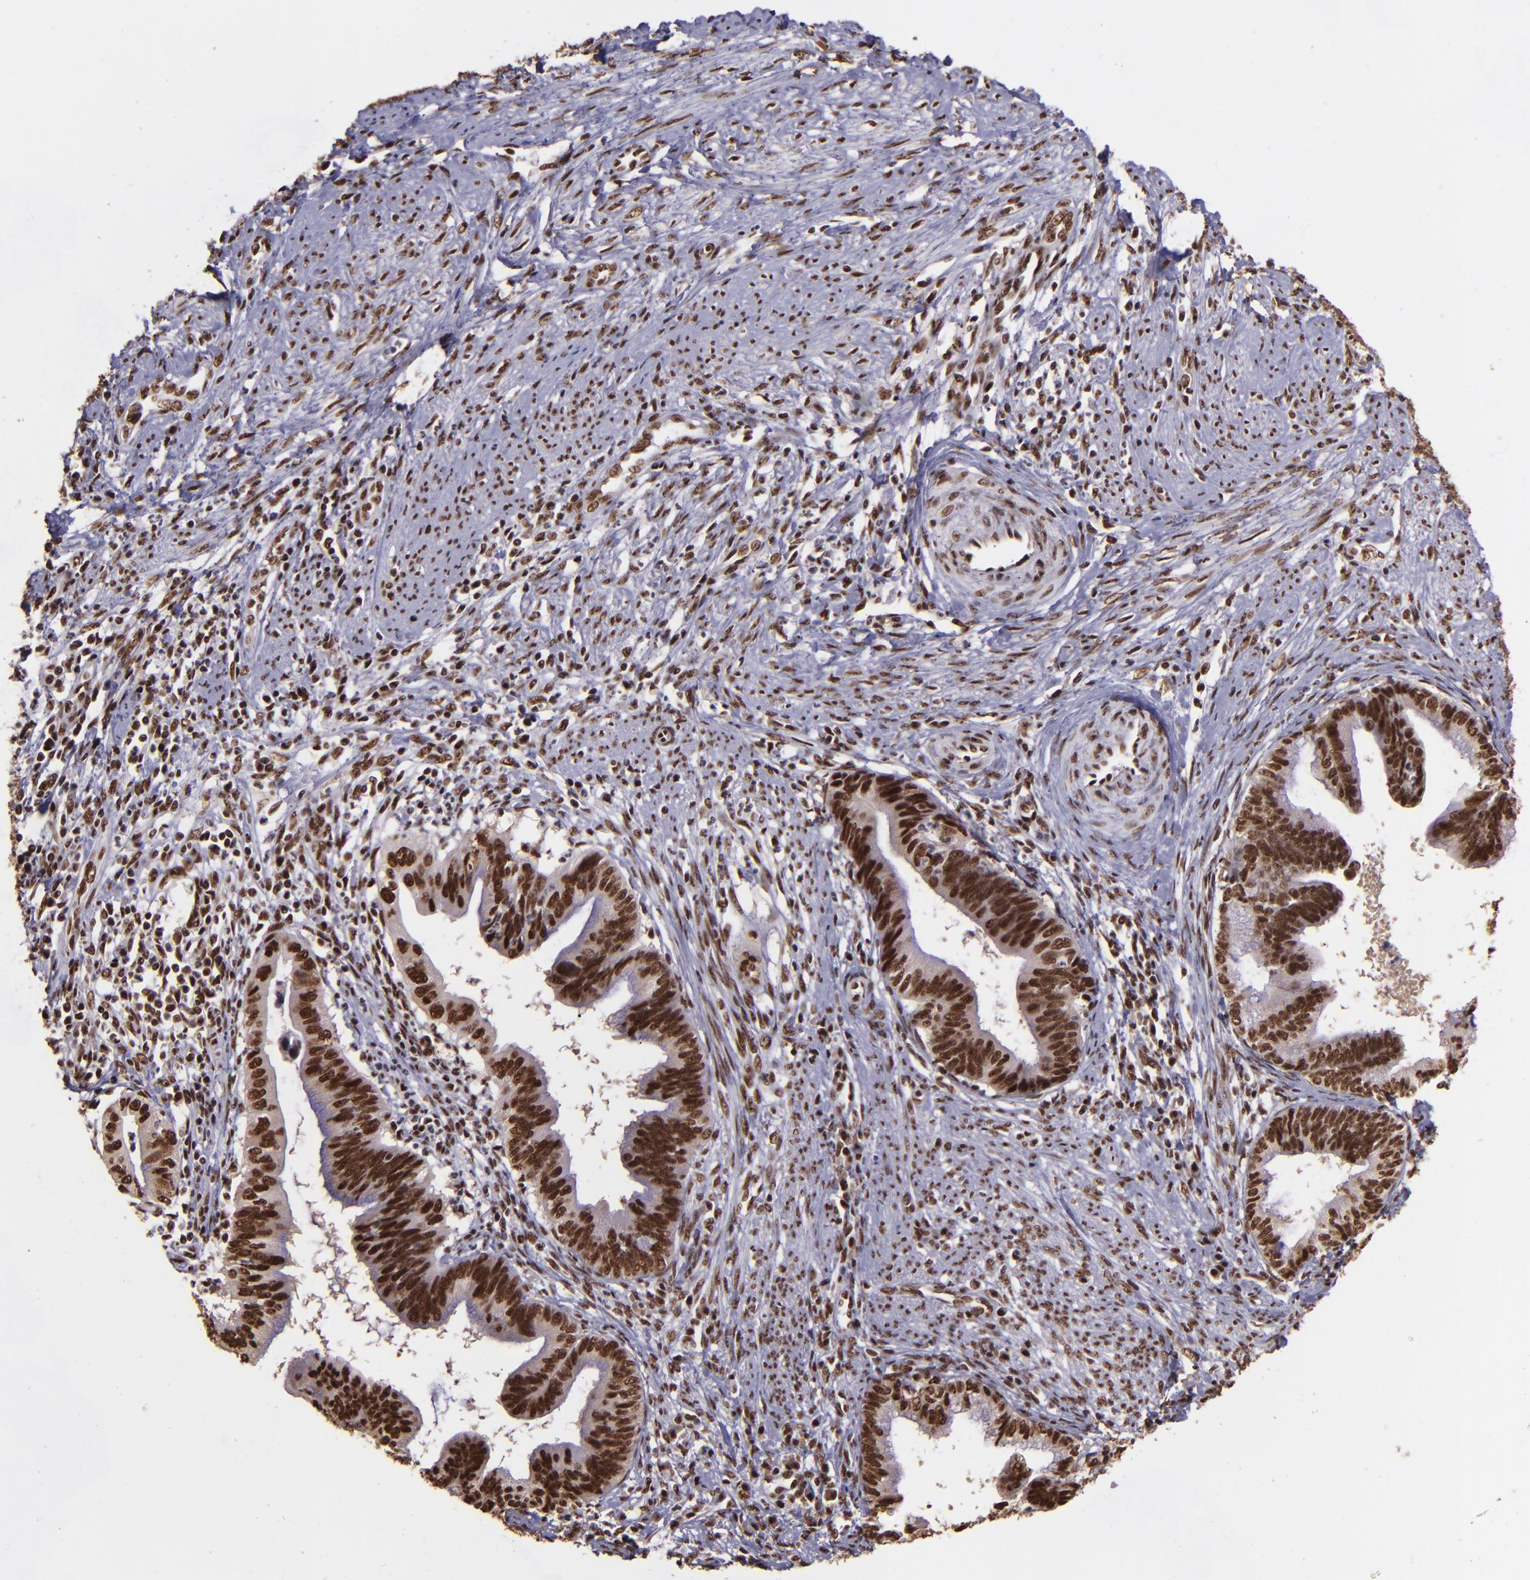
{"staining": {"intensity": "strong", "quantity": ">75%", "location": "nuclear"}, "tissue": "cervical cancer", "cell_type": "Tumor cells", "image_type": "cancer", "snomed": [{"axis": "morphology", "description": "Adenocarcinoma, NOS"}, {"axis": "topography", "description": "Cervix"}], "caption": "Protein staining reveals strong nuclear staining in about >75% of tumor cells in cervical adenocarcinoma. (DAB IHC with brightfield microscopy, high magnification).", "gene": "PQBP1", "patient": {"sex": "female", "age": 36}}